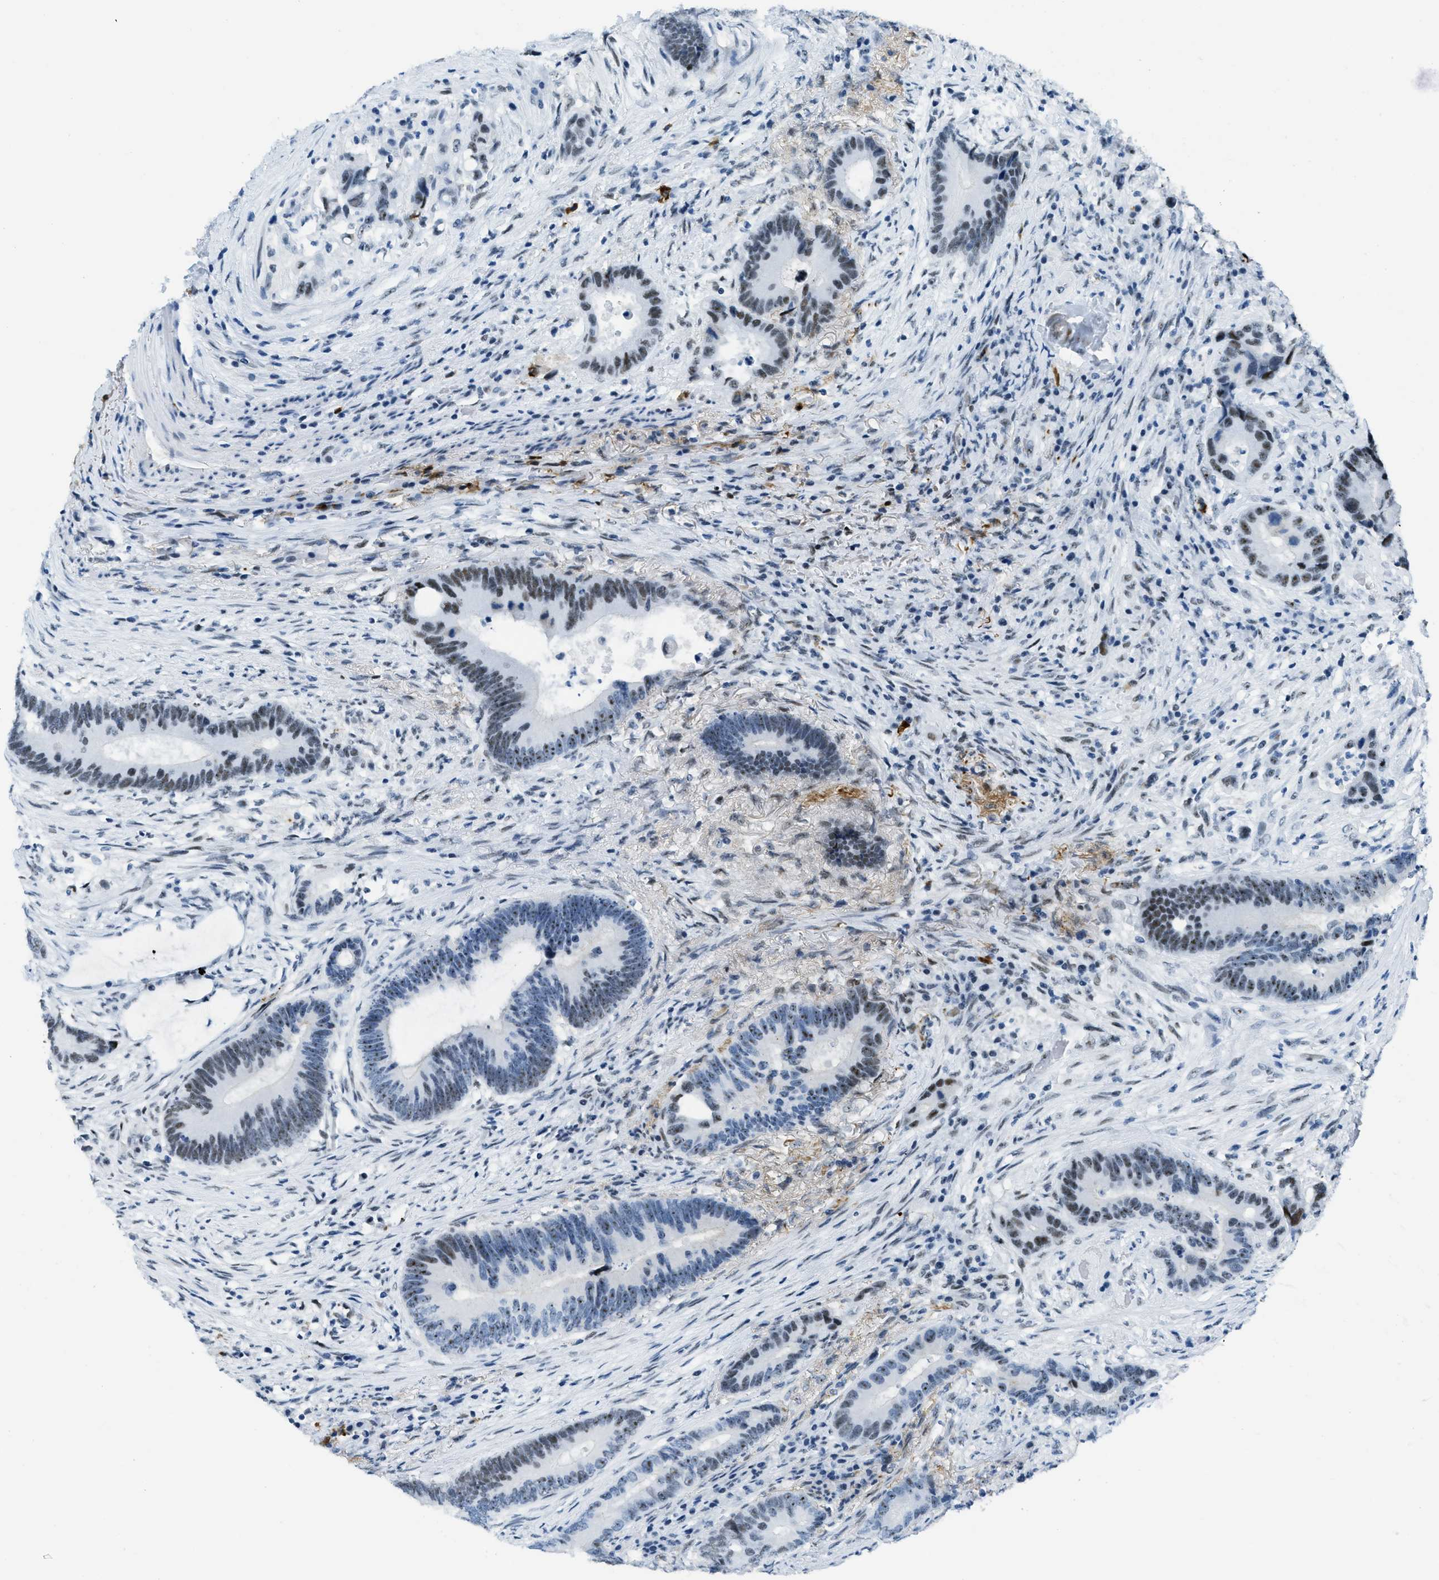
{"staining": {"intensity": "moderate", "quantity": ">75%", "location": "nuclear"}, "tissue": "colorectal cancer", "cell_type": "Tumor cells", "image_type": "cancer", "snomed": [{"axis": "morphology", "description": "Adenocarcinoma, NOS"}, {"axis": "topography", "description": "Rectum"}], "caption": "Approximately >75% of tumor cells in colorectal adenocarcinoma reveal moderate nuclear protein positivity as visualized by brown immunohistochemical staining.", "gene": "PLA2G2A", "patient": {"sex": "female", "age": 89}}